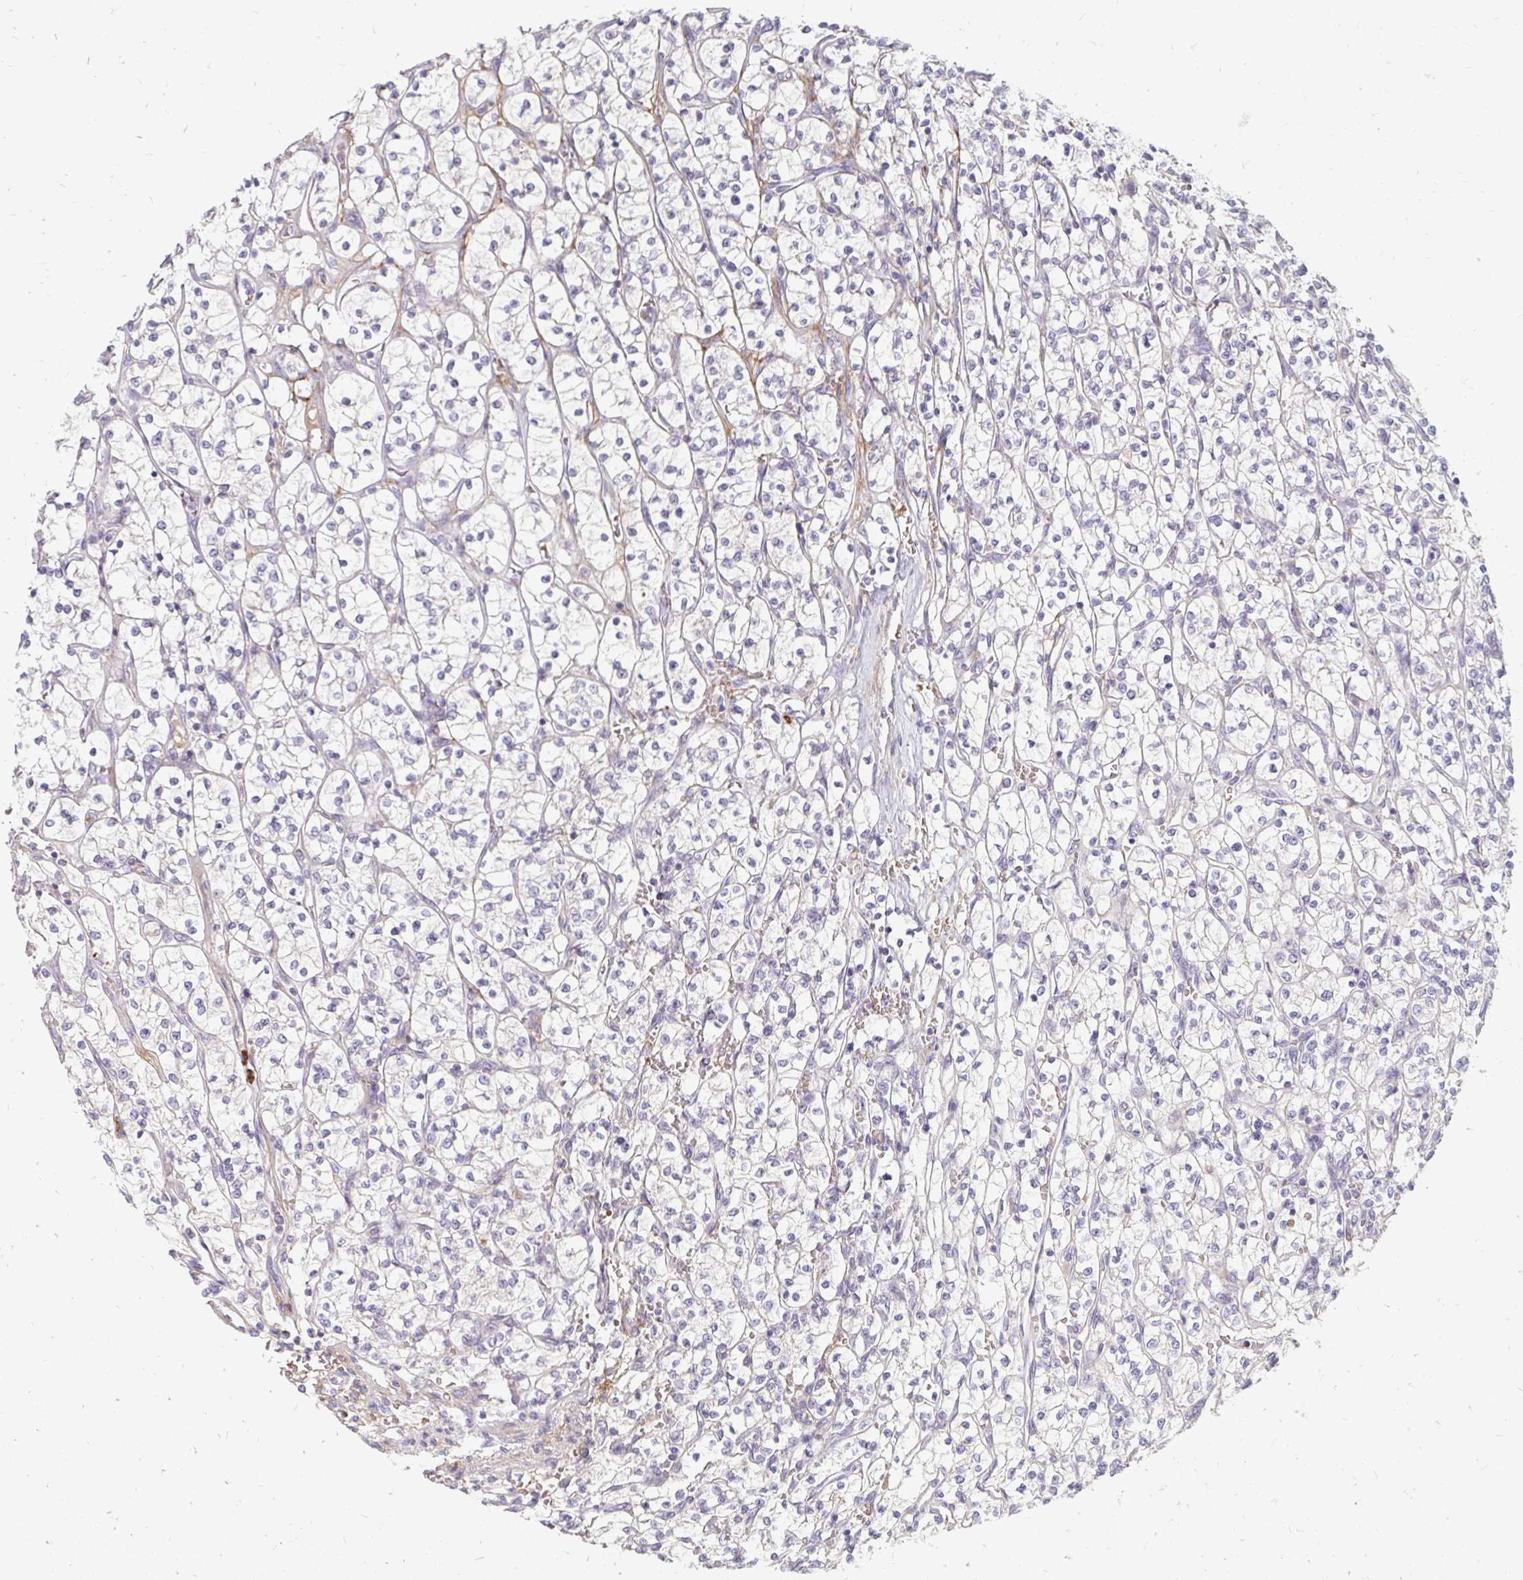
{"staining": {"intensity": "negative", "quantity": "none", "location": "none"}, "tissue": "renal cancer", "cell_type": "Tumor cells", "image_type": "cancer", "snomed": [{"axis": "morphology", "description": "Adenocarcinoma, NOS"}, {"axis": "topography", "description": "Kidney"}], "caption": "Tumor cells show no significant protein expression in adenocarcinoma (renal). Brightfield microscopy of immunohistochemistry stained with DAB (3,3'-diaminobenzidine) (brown) and hematoxylin (blue), captured at high magnification.", "gene": "RAB33A", "patient": {"sex": "female", "age": 64}}